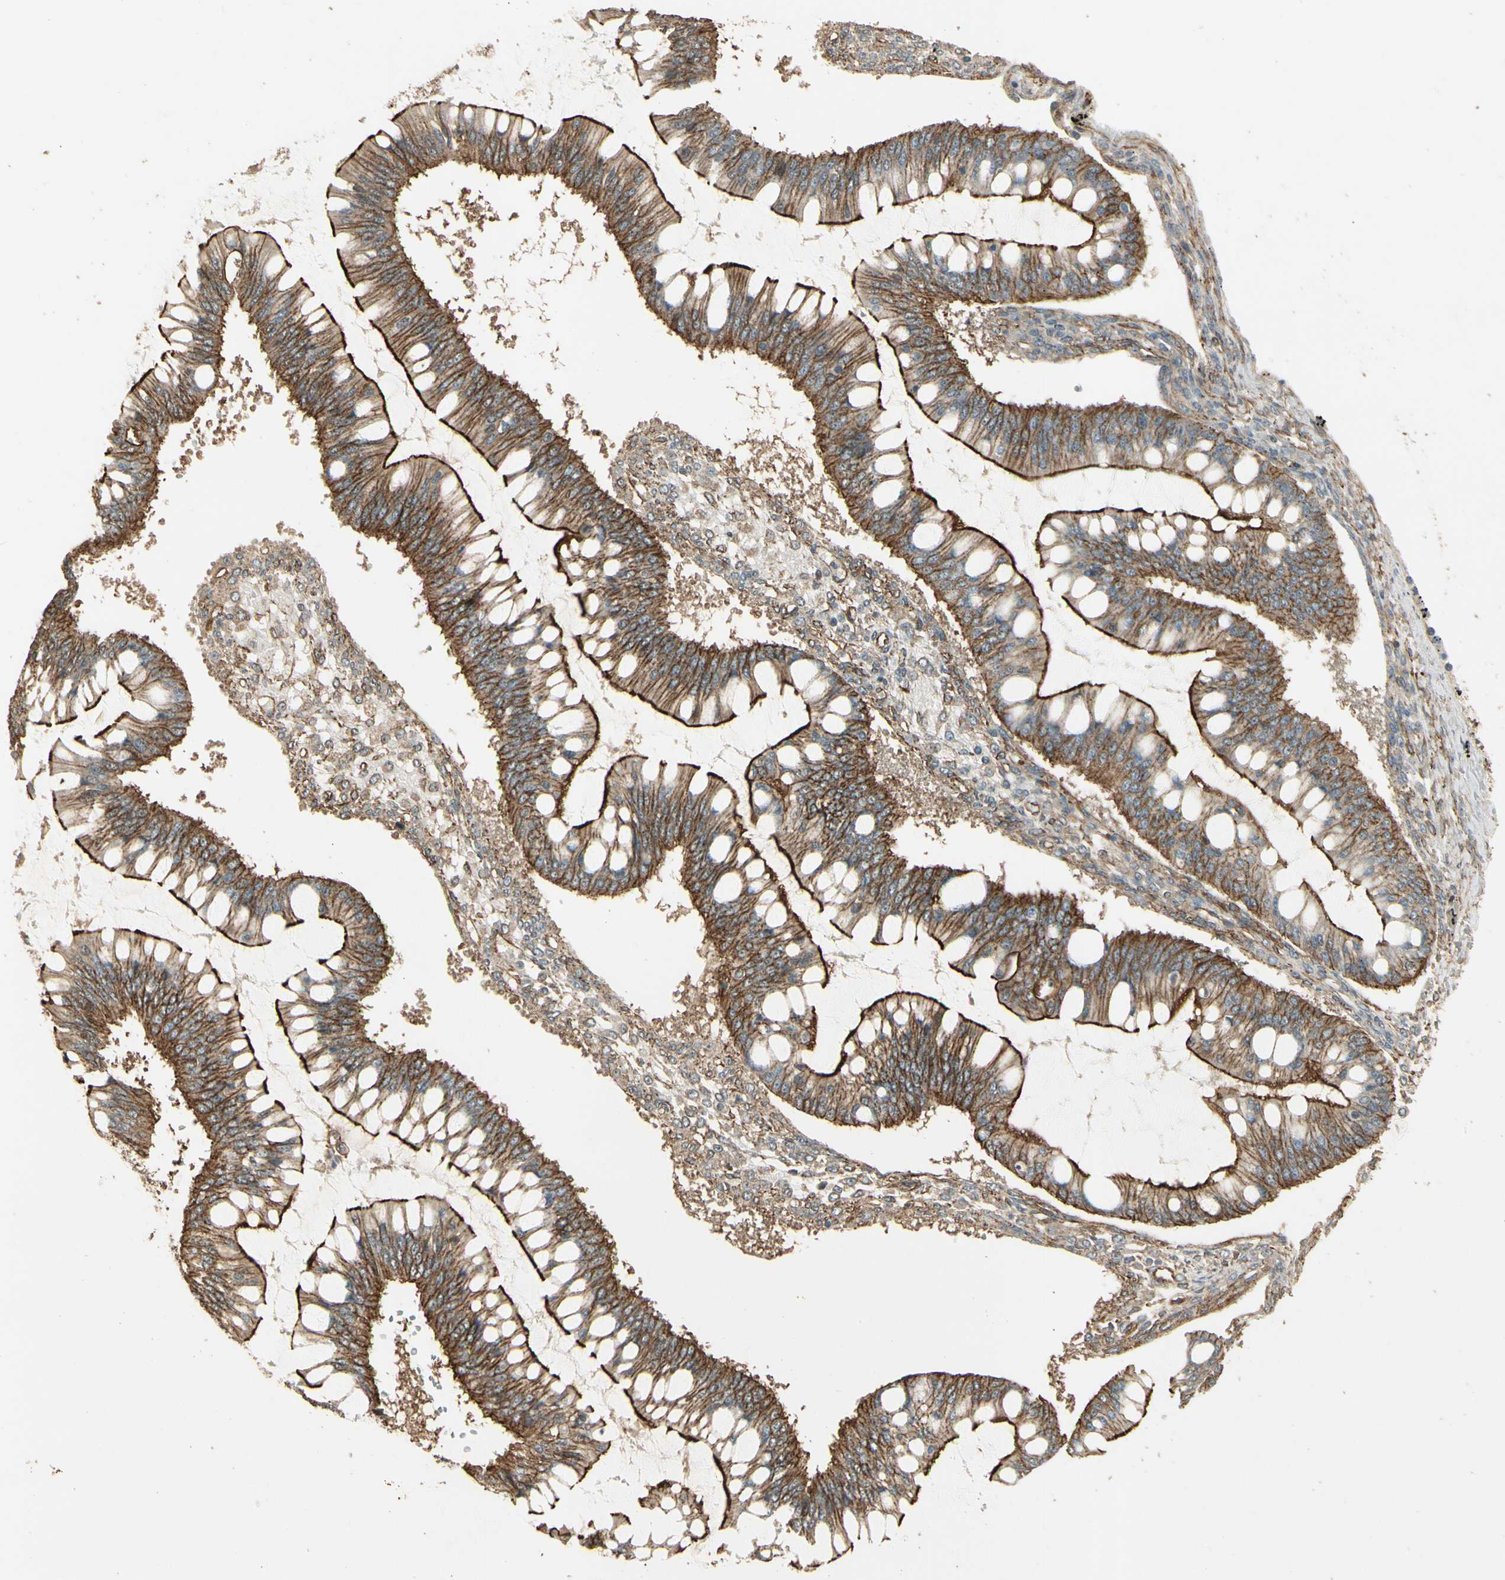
{"staining": {"intensity": "moderate", "quantity": ">75%", "location": "cytoplasmic/membranous"}, "tissue": "ovarian cancer", "cell_type": "Tumor cells", "image_type": "cancer", "snomed": [{"axis": "morphology", "description": "Cystadenocarcinoma, mucinous, NOS"}, {"axis": "topography", "description": "Ovary"}], "caption": "A medium amount of moderate cytoplasmic/membranous expression is seen in approximately >75% of tumor cells in ovarian cancer (mucinous cystadenocarcinoma) tissue.", "gene": "RNF180", "patient": {"sex": "female", "age": 73}}